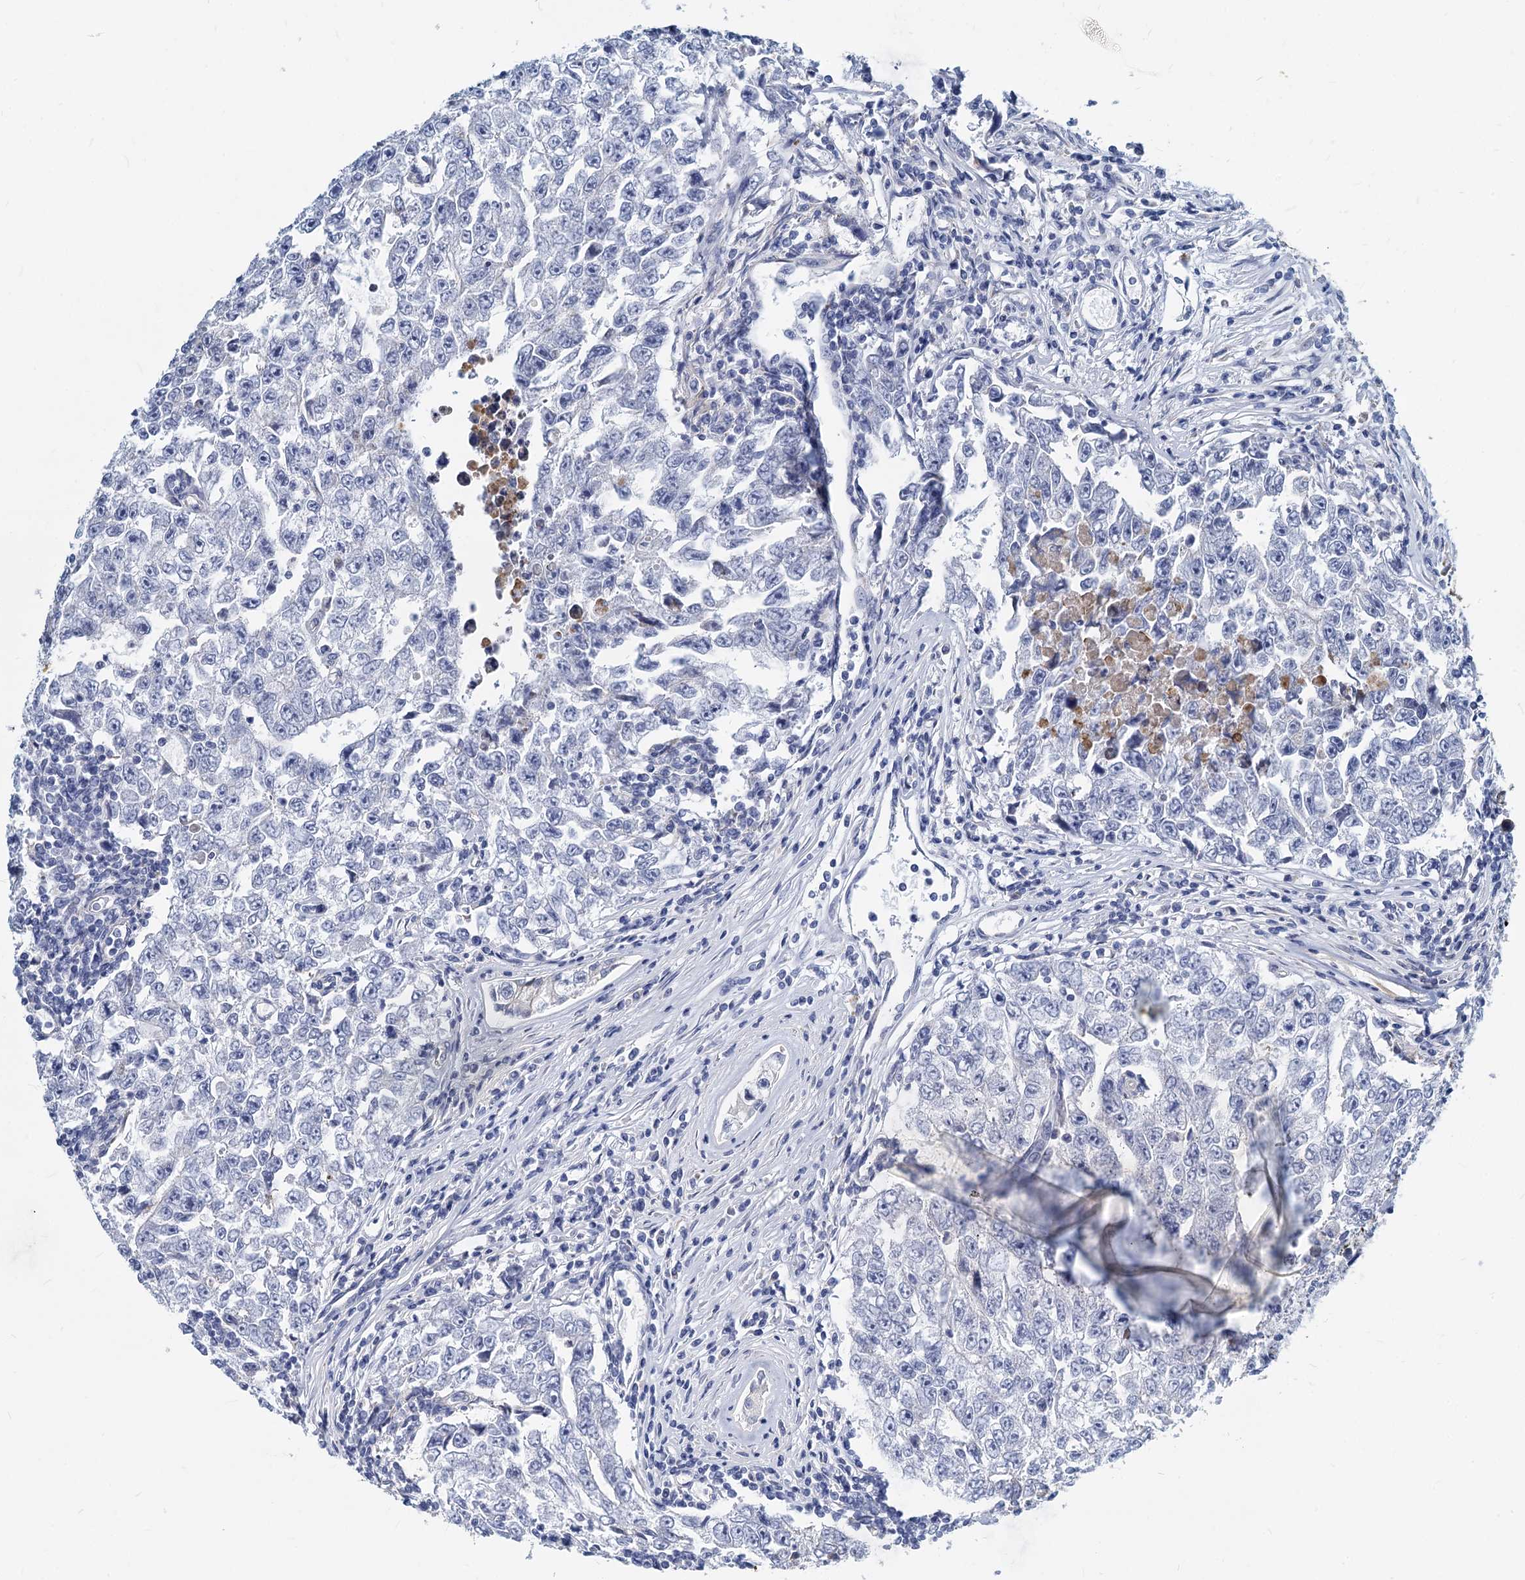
{"staining": {"intensity": "negative", "quantity": "none", "location": "none"}, "tissue": "testis cancer", "cell_type": "Tumor cells", "image_type": "cancer", "snomed": [{"axis": "morphology", "description": "Carcinoma, Embryonal, NOS"}, {"axis": "topography", "description": "Testis"}], "caption": "DAB (3,3'-diaminobenzidine) immunohistochemical staining of human testis cancer (embryonal carcinoma) demonstrates no significant positivity in tumor cells.", "gene": "GSTM3", "patient": {"sex": "male", "age": 17}}